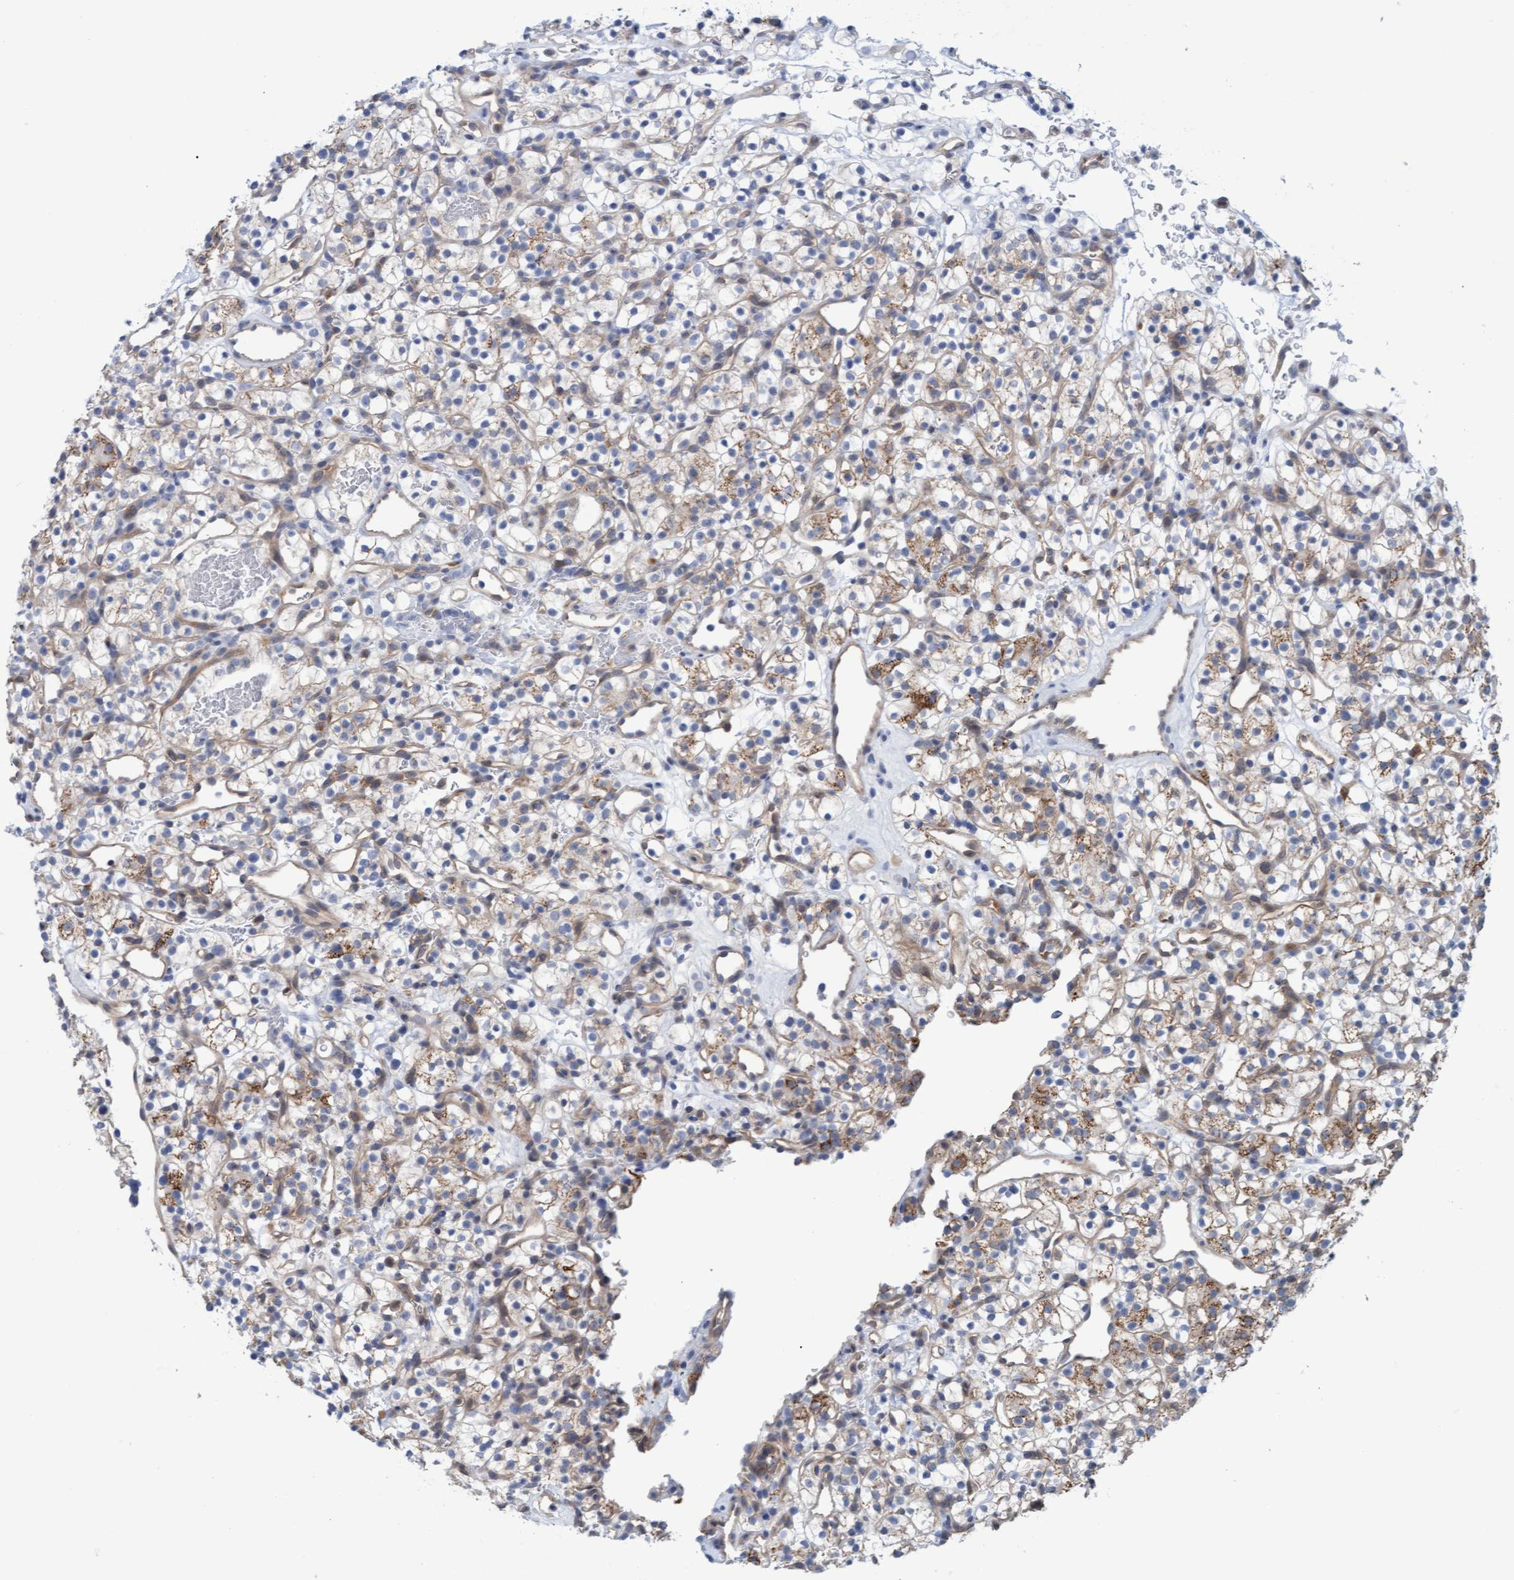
{"staining": {"intensity": "weak", "quantity": "25%-75%", "location": "cytoplasmic/membranous"}, "tissue": "renal cancer", "cell_type": "Tumor cells", "image_type": "cancer", "snomed": [{"axis": "morphology", "description": "Adenocarcinoma, NOS"}, {"axis": "topography", "description": "Kidney"}], "caption": "This is an image of IHC staining of renal adenocarcinoma, which shows weak staining in the cytoplasmic/membranous of tumor cells.", "gene": "STXBP1", "patient": {"sex": "female", "age": 57}}